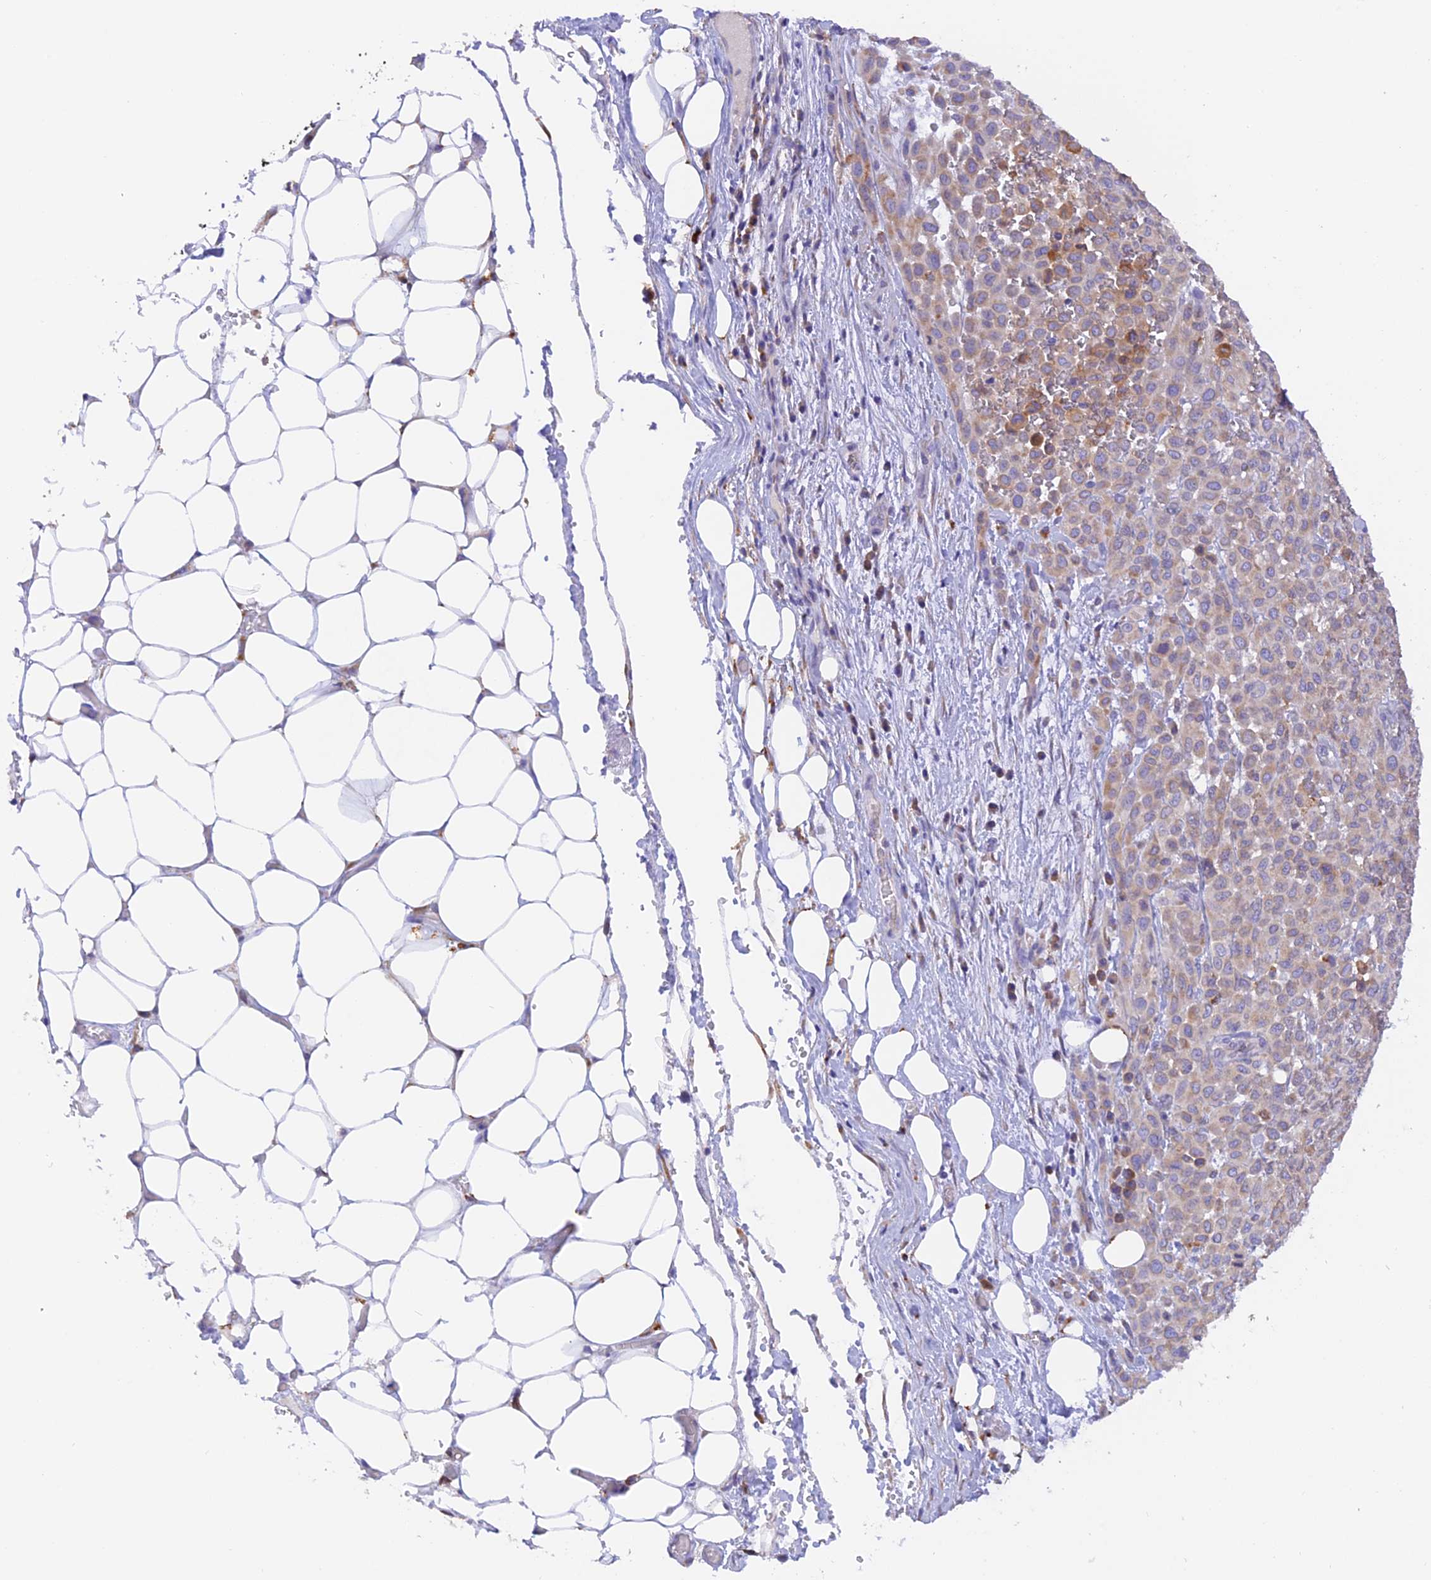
{"staining": {"intensity": "weak", "quantity": "25%-75%", "location": "cytoplasmic/membranous"}, "tissue": "melanoma", "cell_type": "Tumor cells", "image_type": "cancer", "snomed": [{"axis": "morphology", "description": "Malignant melanoma, Metastatic site"}, {"axis": "topography", "description": "Skin"}], "caption": "IHC of melanoma exhibits low levels of weak cytoplasmic/membranous staining in about 25%-75% of tumor cells.", "gene": "VKORC1", "patient": {"sex": "female", "age": 81}}